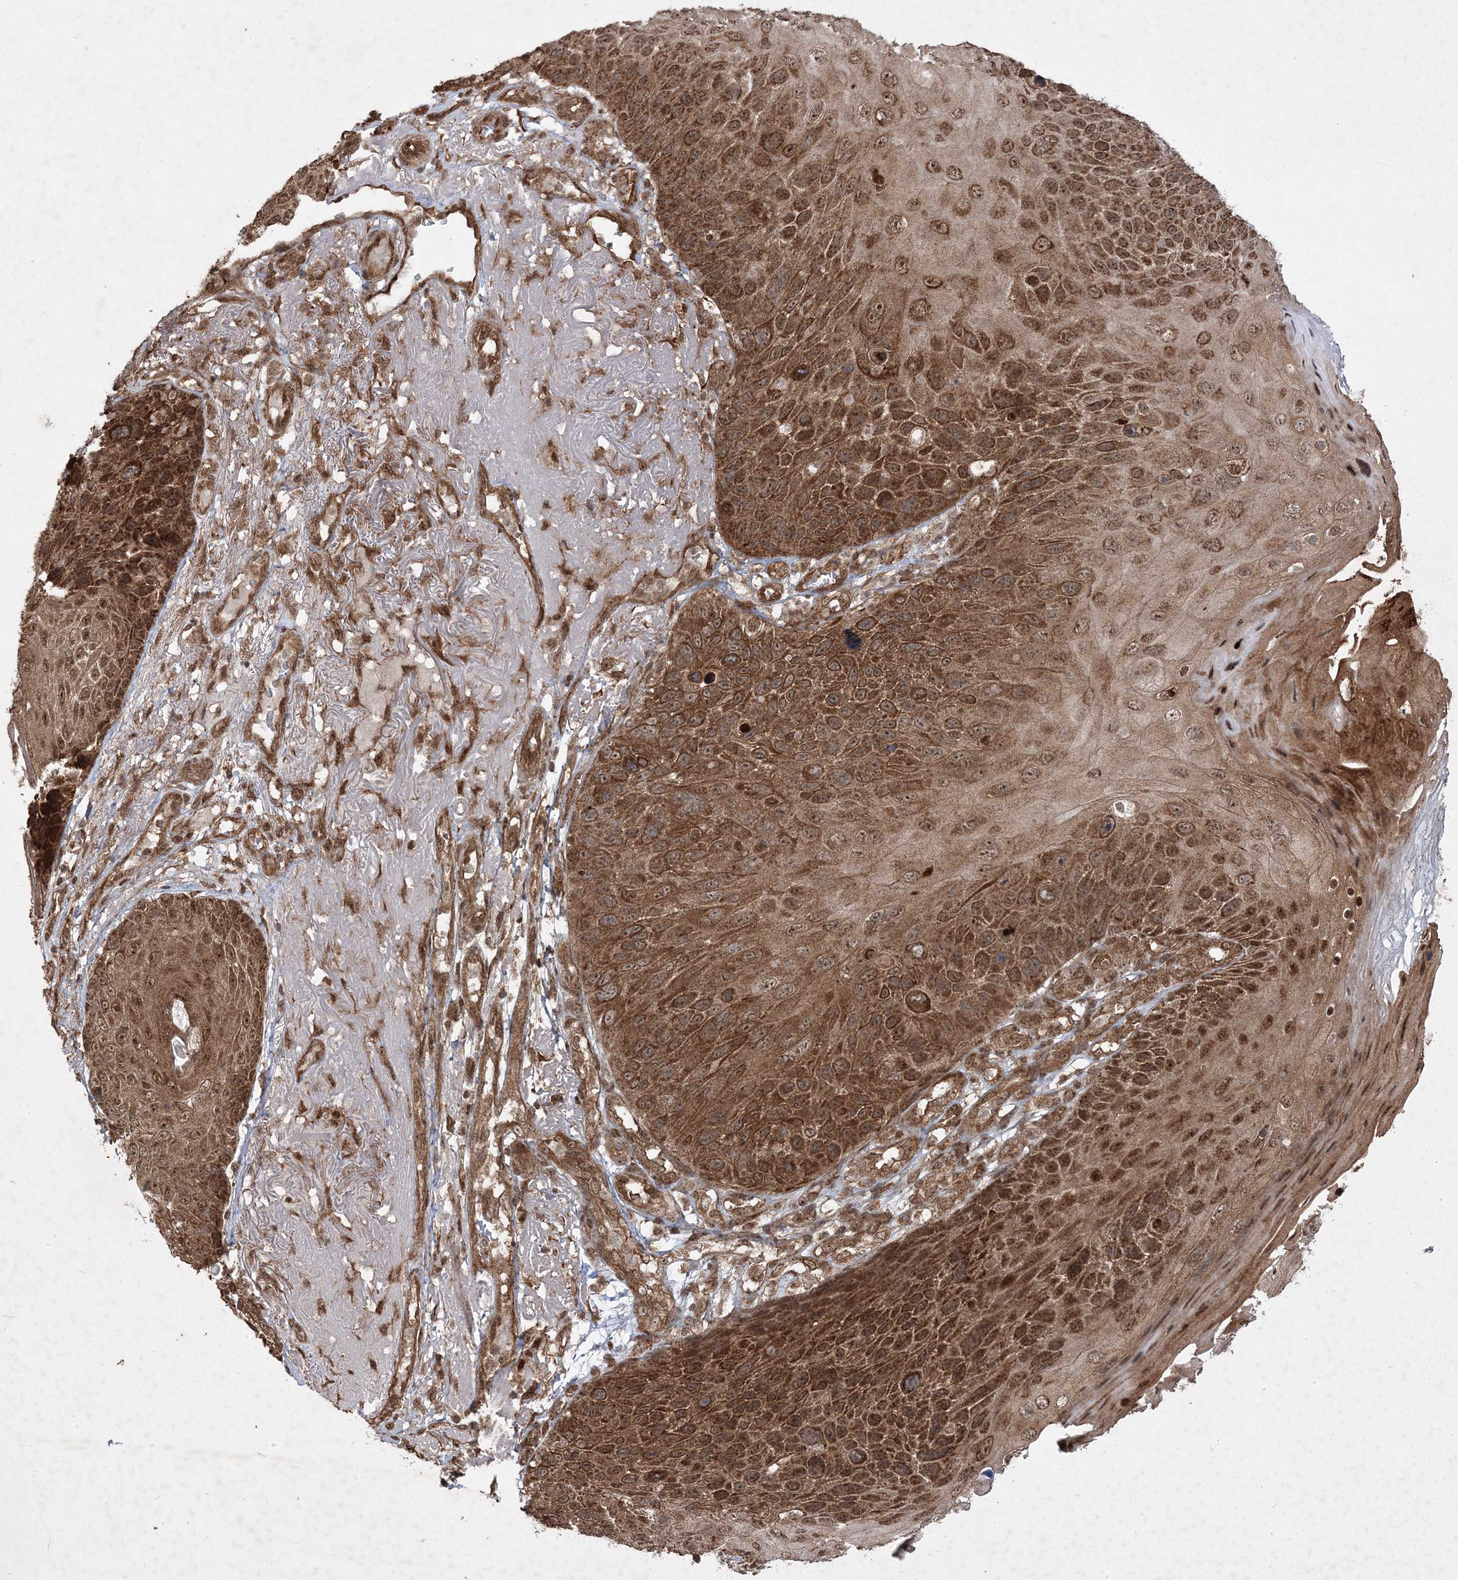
{"staining": {"intensity": "moderate", "quantity": ">75%", "location": "cytoplasmic/membranous,nuclear"}, "tissue": "skin cancer", "cell_type": "Tumor cells", "image_type": "cancer", "snomed": [{"axis": "morphology", "description": "Squamous cell carcinoma, NOS"}, {"axis": "topography", "description": "Skin"}], "caption": "About >75% of tumor cells in human squamous cell carcinoma (skin) reveal moderate cytoplasmic/membranous and nuclear protein staining as visualized by brown immunohistochemical staining.", "gene": "PLEKHM2", "patient": {"sex": "female", "age": 88}}